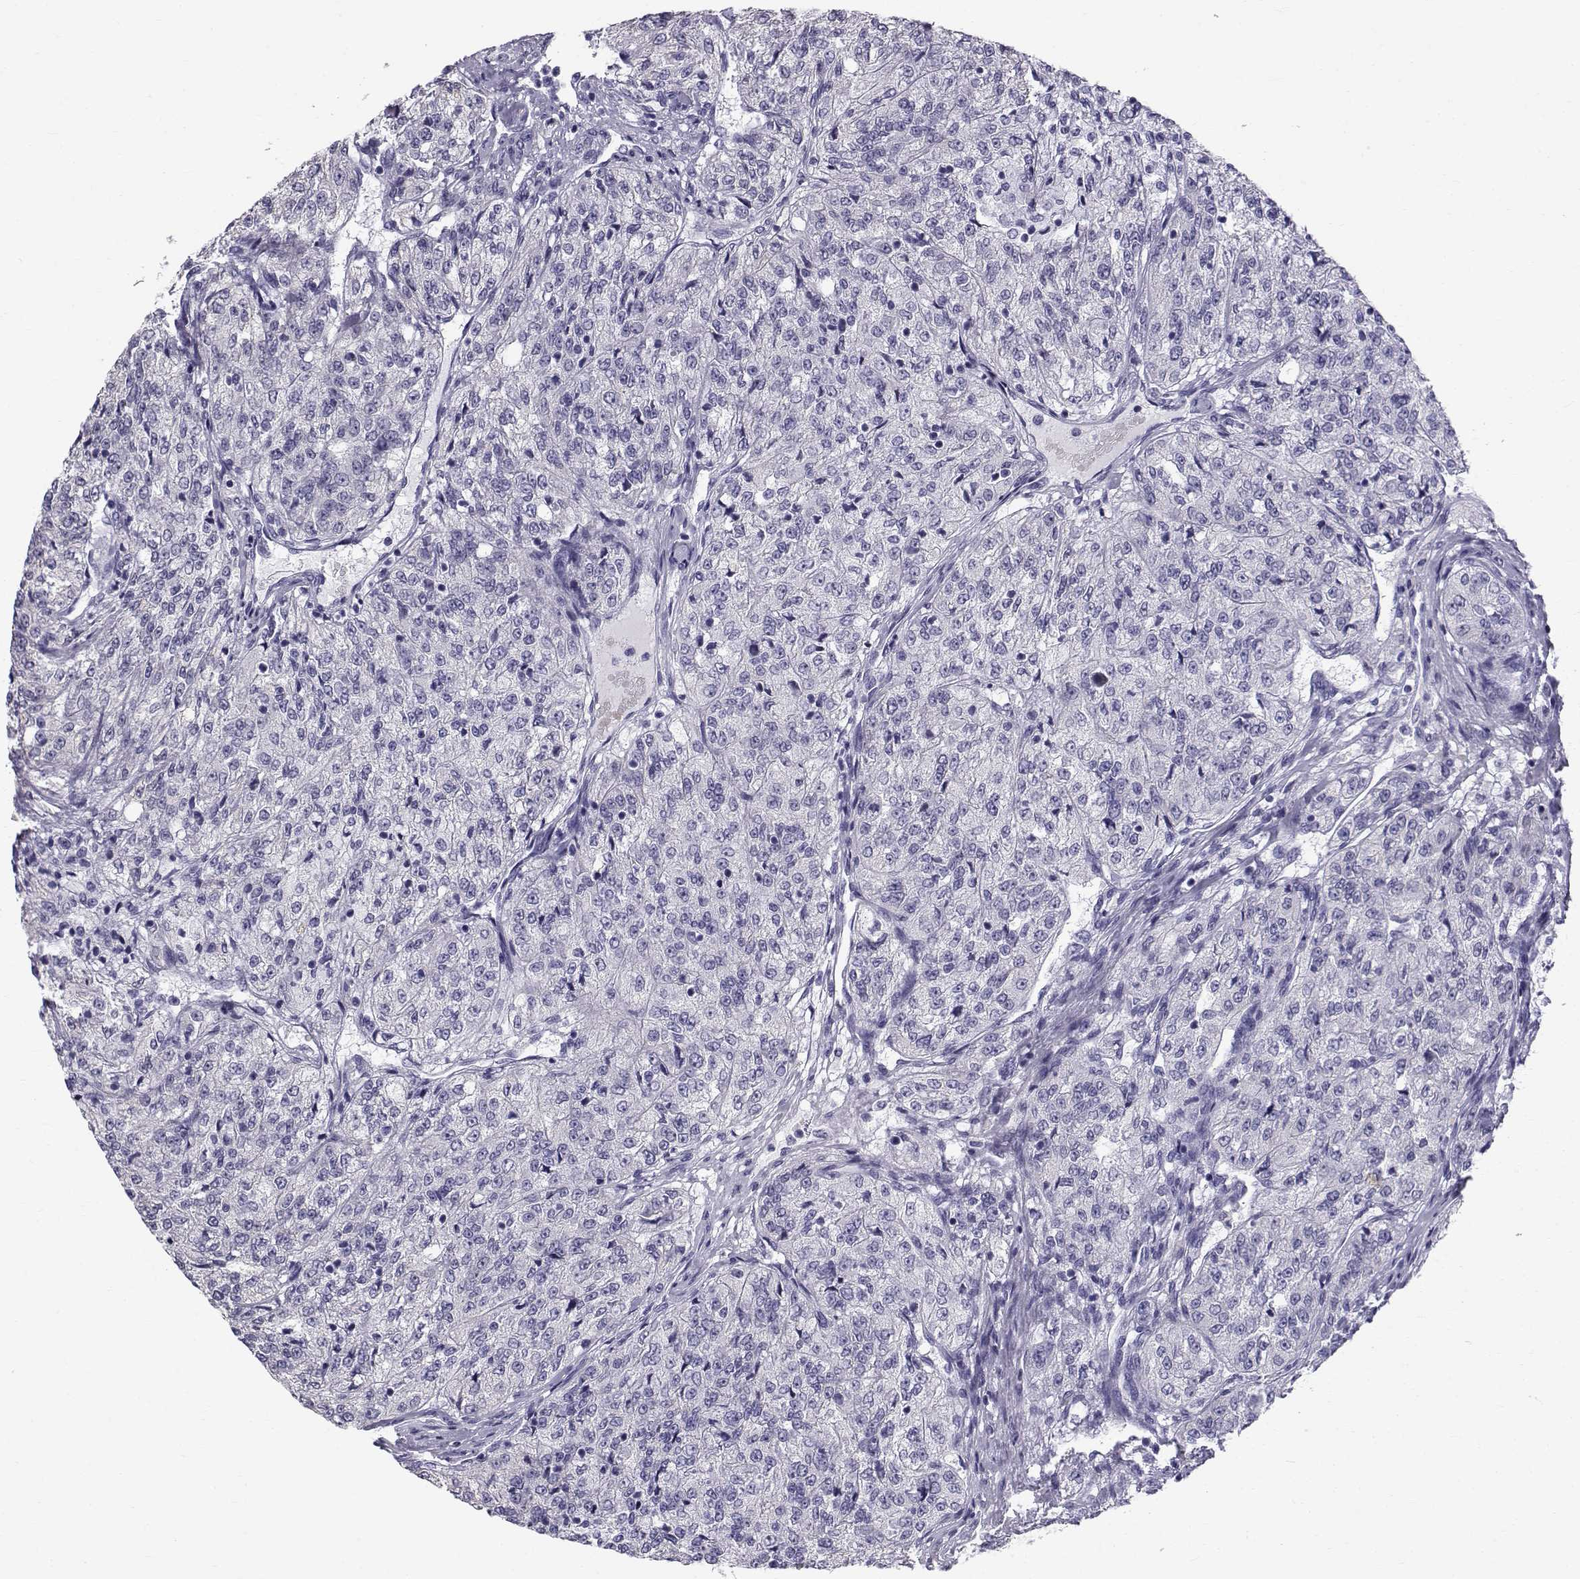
{"staining": {"intensity": "negative", "quantity": "none", "location": "none"}, "tissue": "renal cancer", "cell_type": "Tumor cells", "image_type": "cancer", "snomed": [{"axis": "morphology", "description": "Adenocarcinoma, NOS"}, {"axis": "topography", "description": "Kidney"}], "caption": "There is no significant staining in tumor cells of renal cancer. (DAB immunohistochemistry visualized using brightfield microscopy, high magnification).", "gene": "RNASE12", "patient": {"sex": "female", "age": 63}}